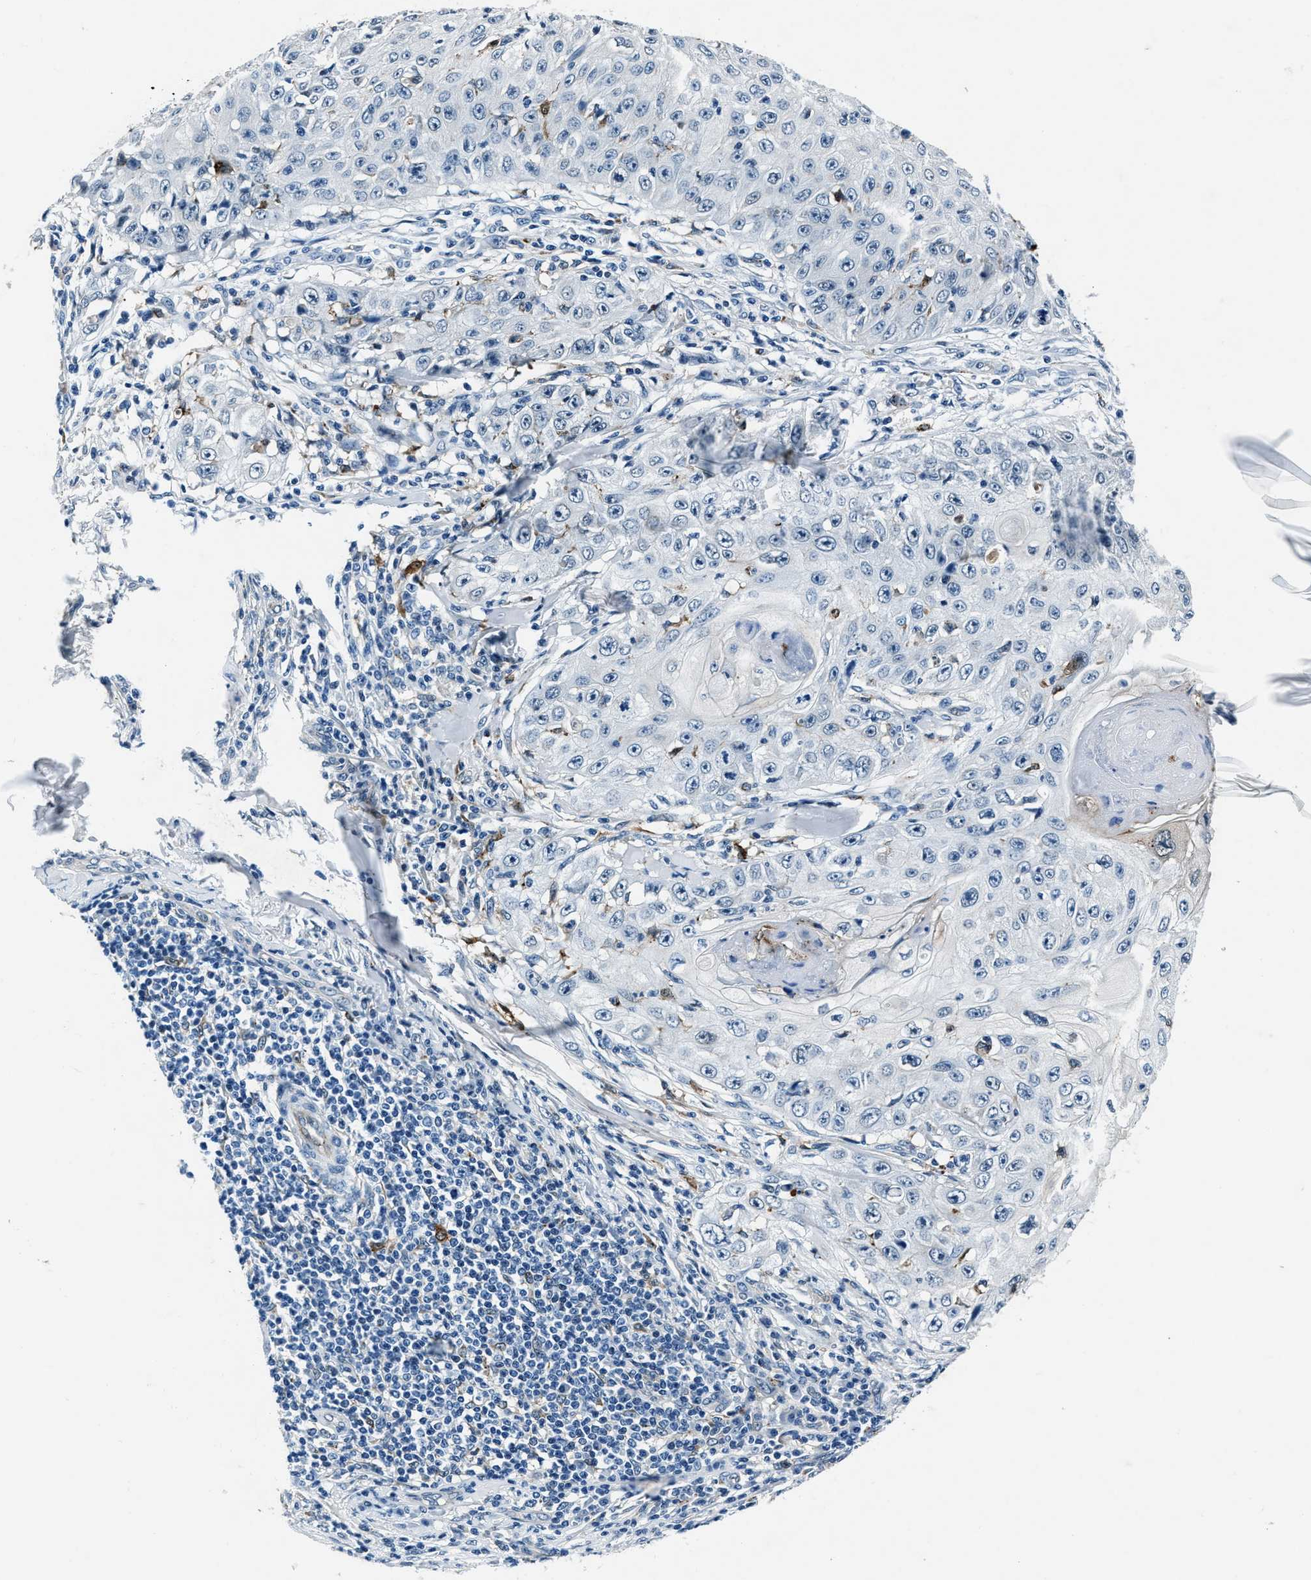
{"staining": {"intensity": "negative", "quantity": "none", "location": "none"}, "tissue": "skin cancer", "cell_type": "Tumor cells", "image_type": "cancer", "snomed": [{"axis": "morphology", "description": "Squamous cell carcinoma, NOS"}, {"axis": "topography", "description": "Skin"}], "caption": "Squamous cell carcinoma (skin) was stained to show a protein in brown. There is no significant staining in tumor cells.", "gene": "PTPDC1", "patient": {"sex": "male", "age": 86}}